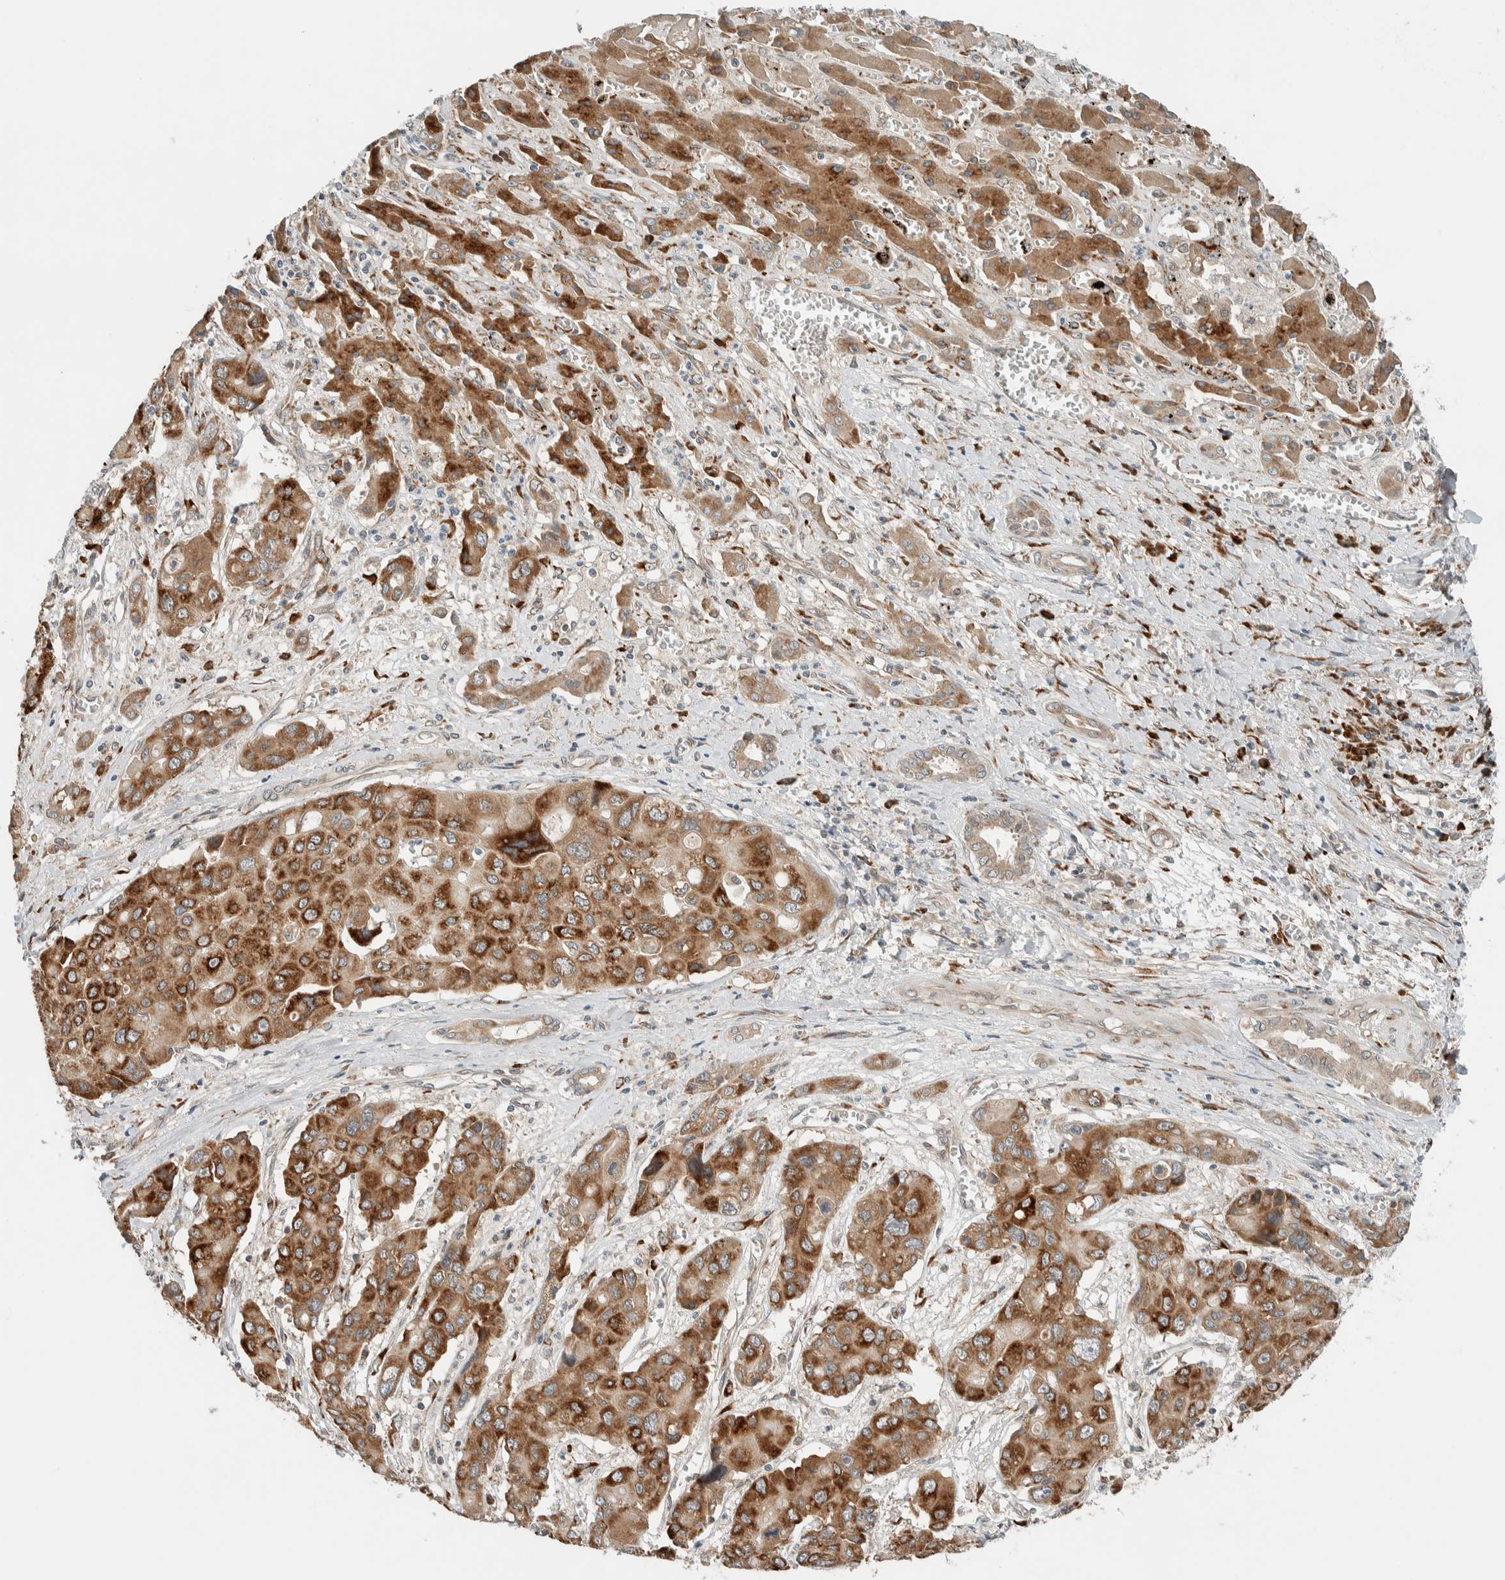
{"staining": {"intensity": "strong", "quantity": ">75%", "location": "cytoplasmic/membranous"}, "tissue": "liver cancer", "cell_type": "Tumor cells", "image_type": "cancer", "snomed": [{"axis": "morphology", "description": "Cholangiocarcinoma"}, {"axis": "topography", "description": "Liver"}], "caption": "A photomicrograph showing strong cytoplasmic/membranous expression in approximately >75% of tumor cells in liver cancer (cholangiocarcinoma), as visualized by brown immunohistochemical staining.", "gene": "CTBP2", "patient": {"sex": "male", "age": 67}}